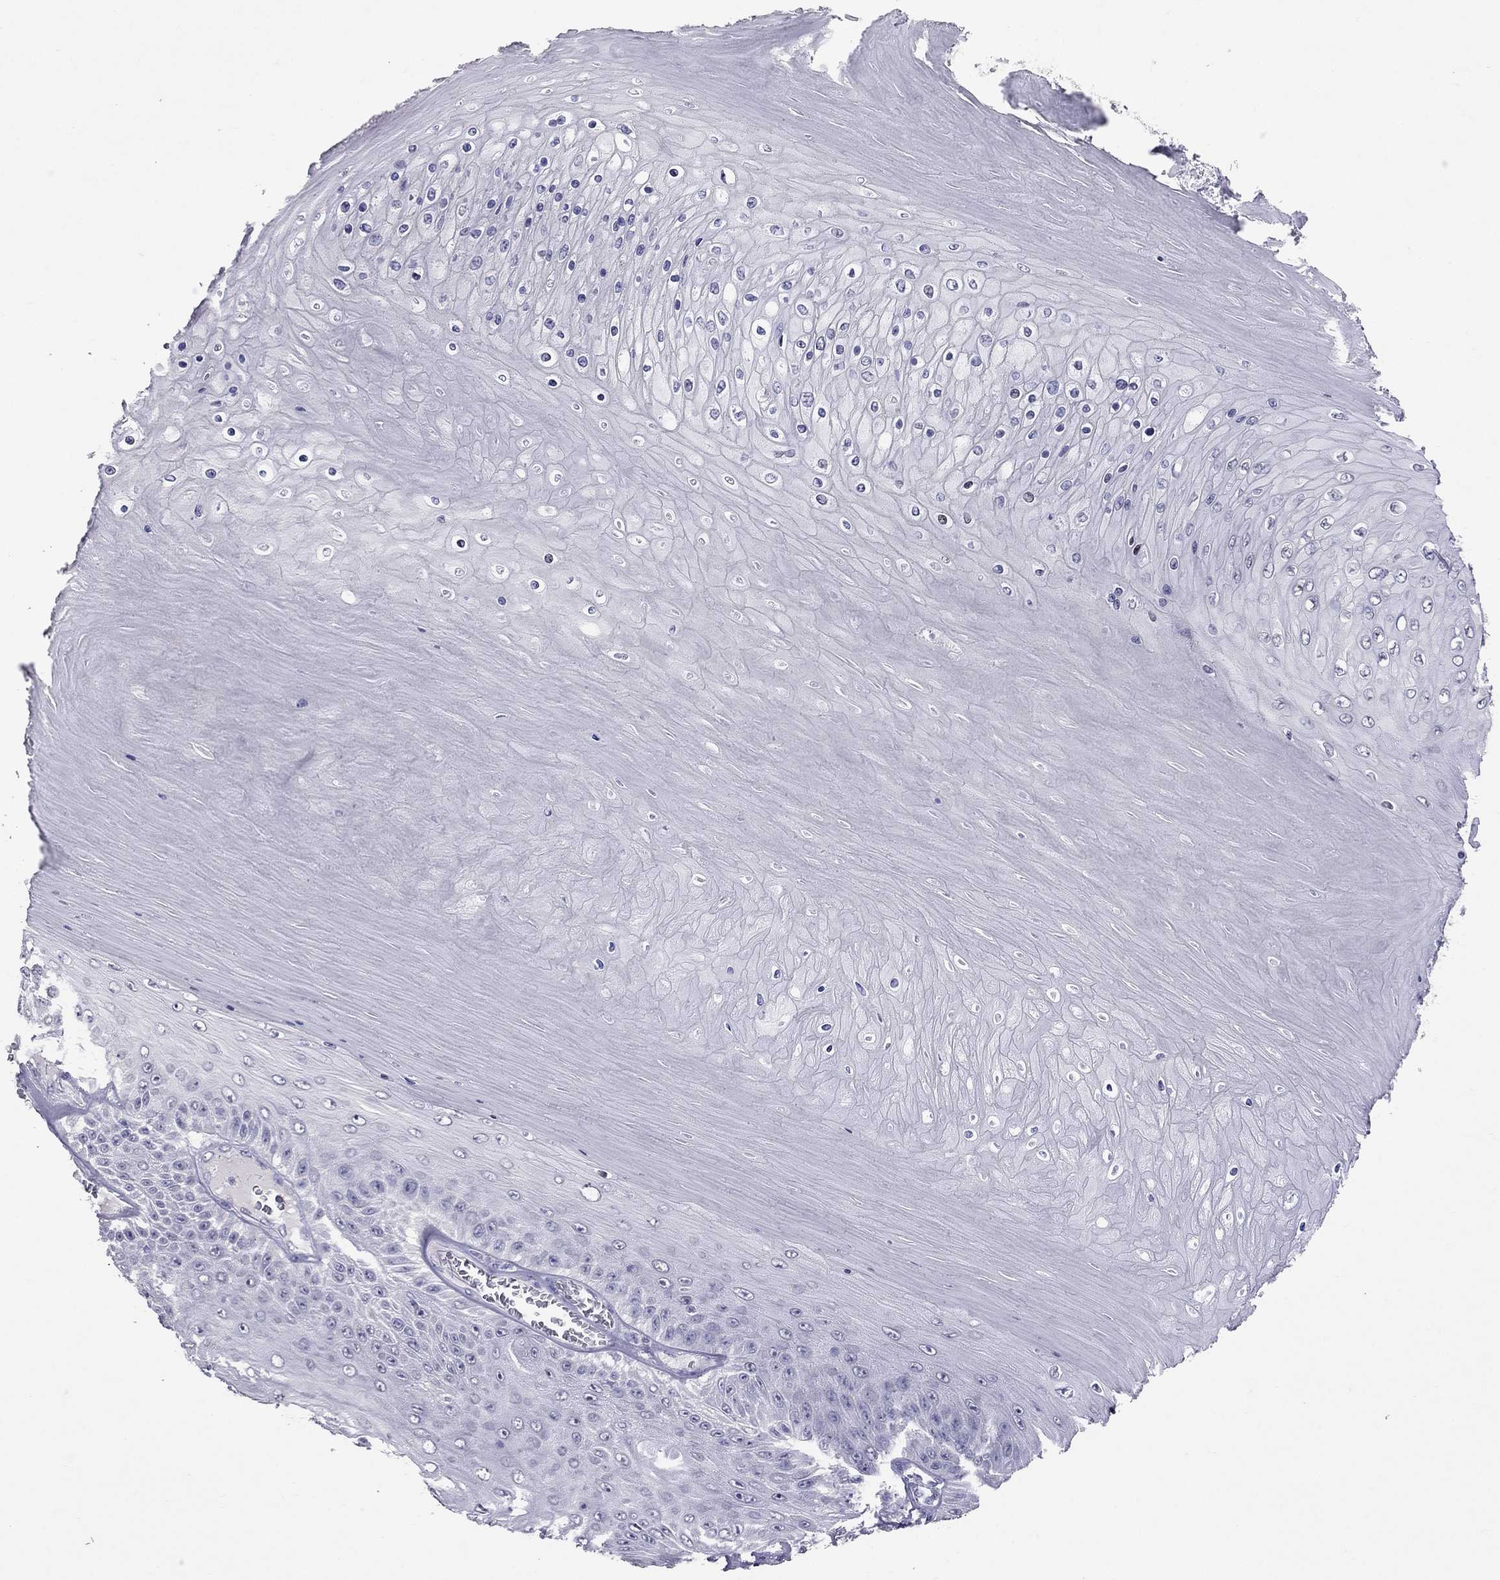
{"staining": {"intensity": "negative", "quantity": "none", "location": "none"}, "tissue": "skin cancer", "cell_type": "Tumor cells", "image_type": "cancer", "snomed": [{"axis": "morphology", "description": "Squamous cell carcinoma, NOS"}, {"axis": "topography", "description": "Skin"}], "caption": "A high-resolution histopathology image shows IHC staining of skin cancer, which reveals no significant positivity in tumor cells.", "gene": "PSMB11", "patient": {"sex": "male", "age": 62}}